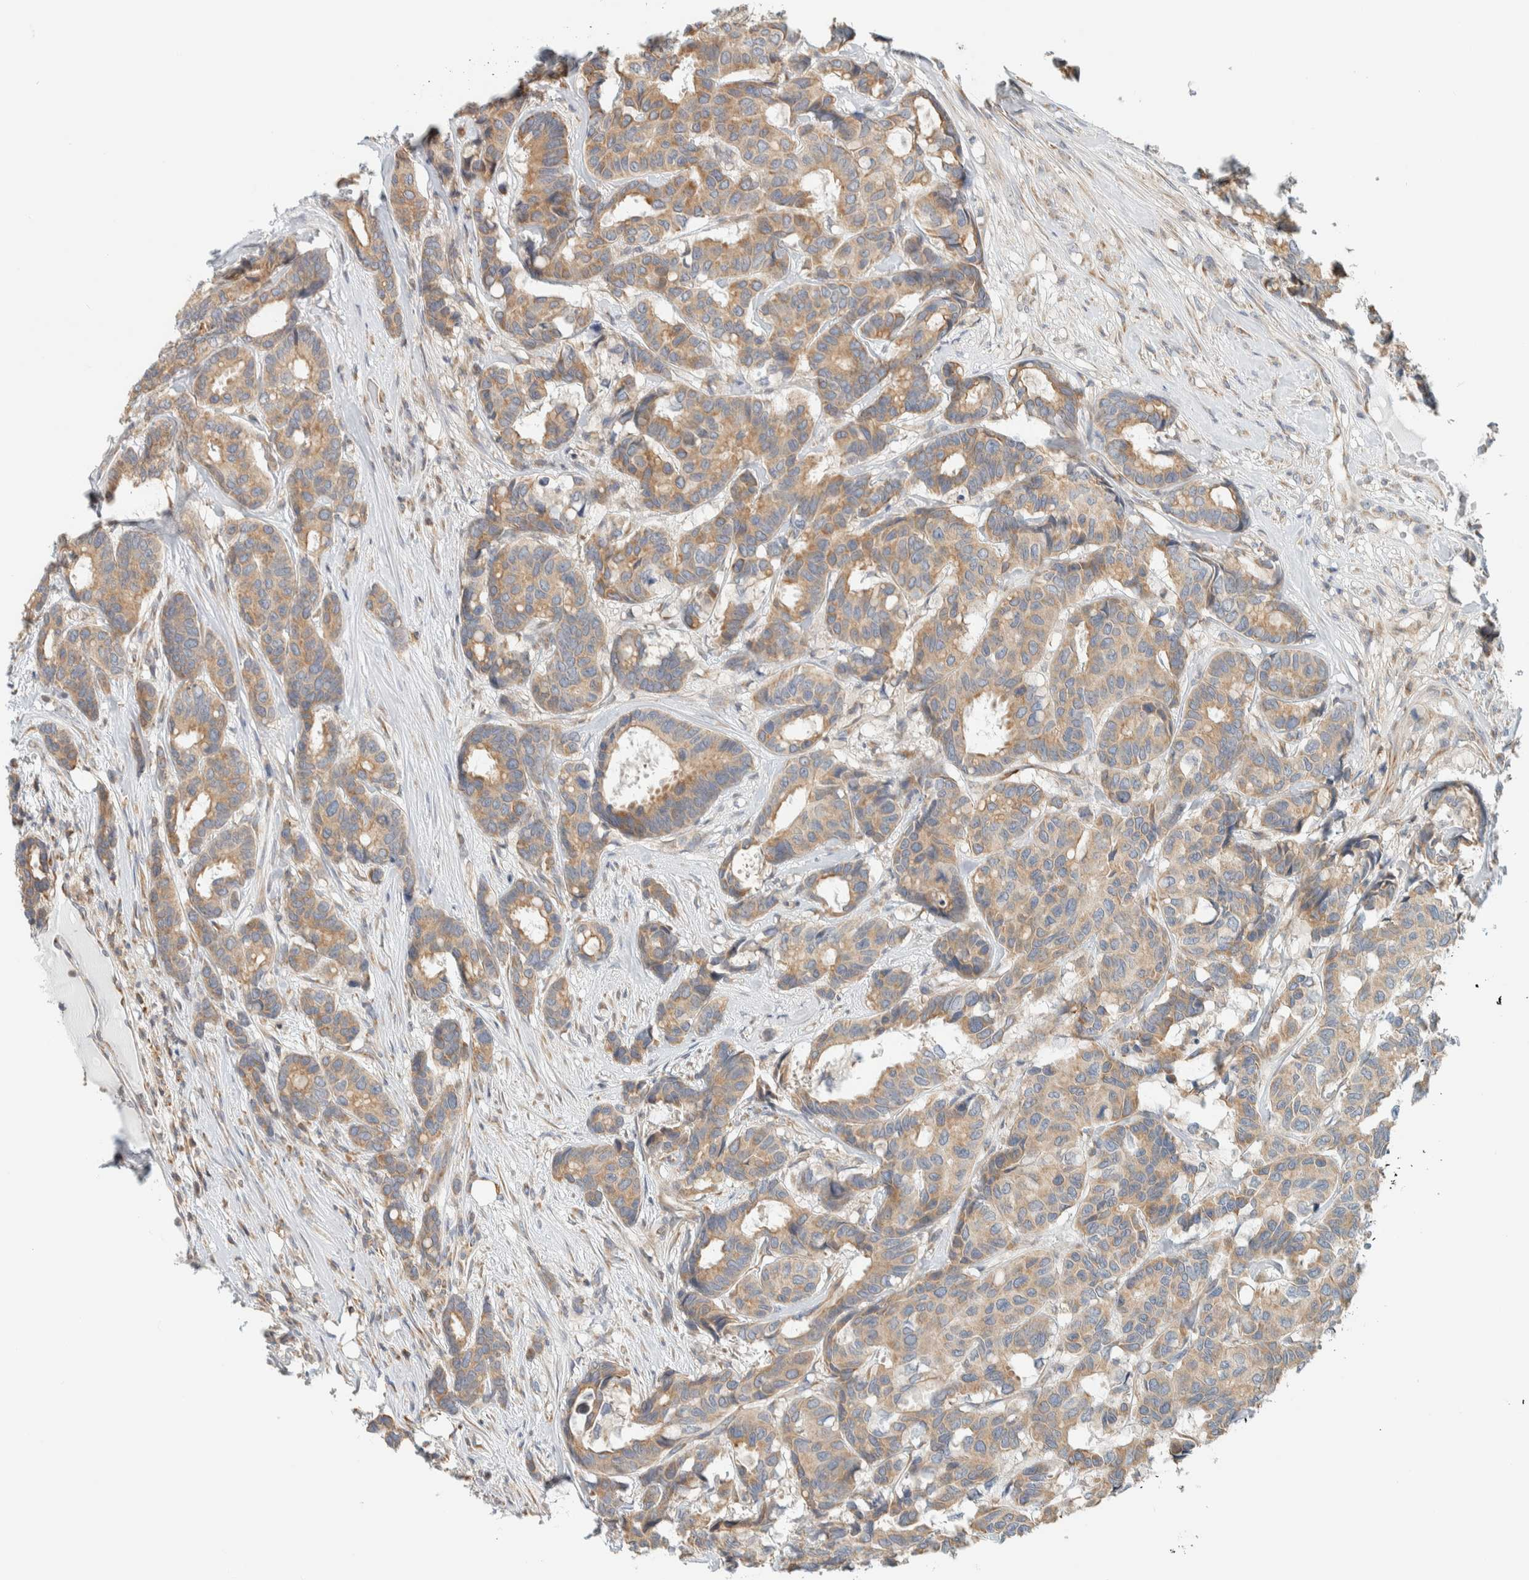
{"staining": {"intensity": "moderate", "quantity": ">75%", "location": "cytoplasmic/membranous"}, "tissue": "breast cancer", "cell_type": "Tumor cells", "image_type": "cancer", "snomed": [{"axis": "morphology", "description": "Duct carcinoma"}, {"axis": "topography", "description": "Breast"}], "caption": "An IHC histopathology image of neoplastic tissue is shown. Protein staining in brown labels moderate cytoplasmic/membranous positivity in breast cancer (invasive ductal carcinoma) within tumor cells.", "gene": "CCDC57", "patient": {"sex": "female", "age": 87}}